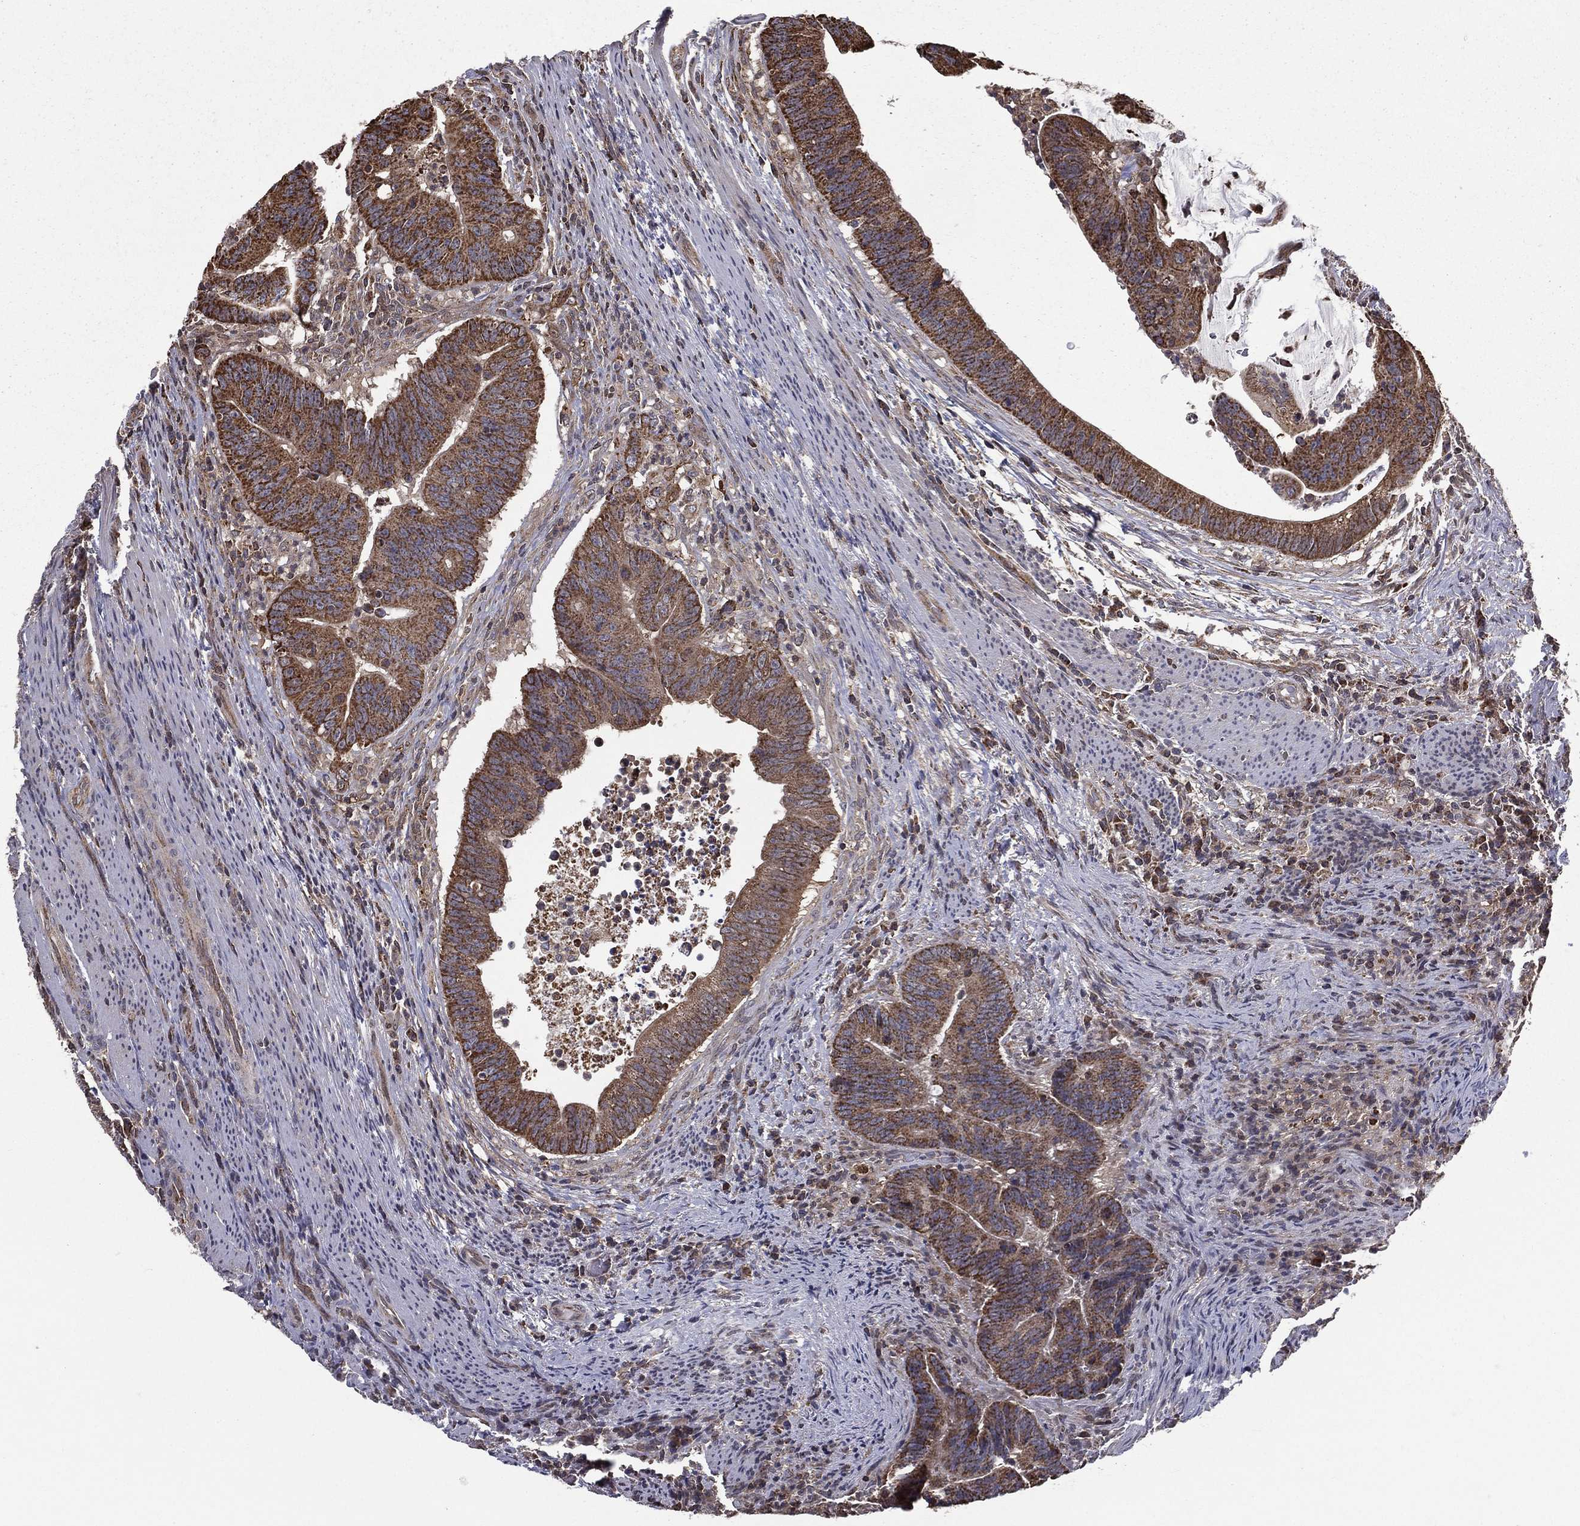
{"staining": {"intensity": "strong", "quantity": "25%-75%", "location": "cytoplasmic/membranous"}, "tissue": "colorectal cancer", "cell_type": "Tumor cells", "image_type": "cancer", "snomed": [{"axis": "morphology", "description": "Adenocarcinoma, NOS"}, {"axis": "topography", "description": "Colon"}], "caption": "Colorectal adenocarcinoma tissue exhibits strong cytoplasmic/membranous positivity in about 25%-75% of tumor cells Immunohistochemistry (ihc) stains the protein in brown and the nuclei are stained blue.", "gene": "RIGI", "patient": {"sex": "female", "age": 87}}